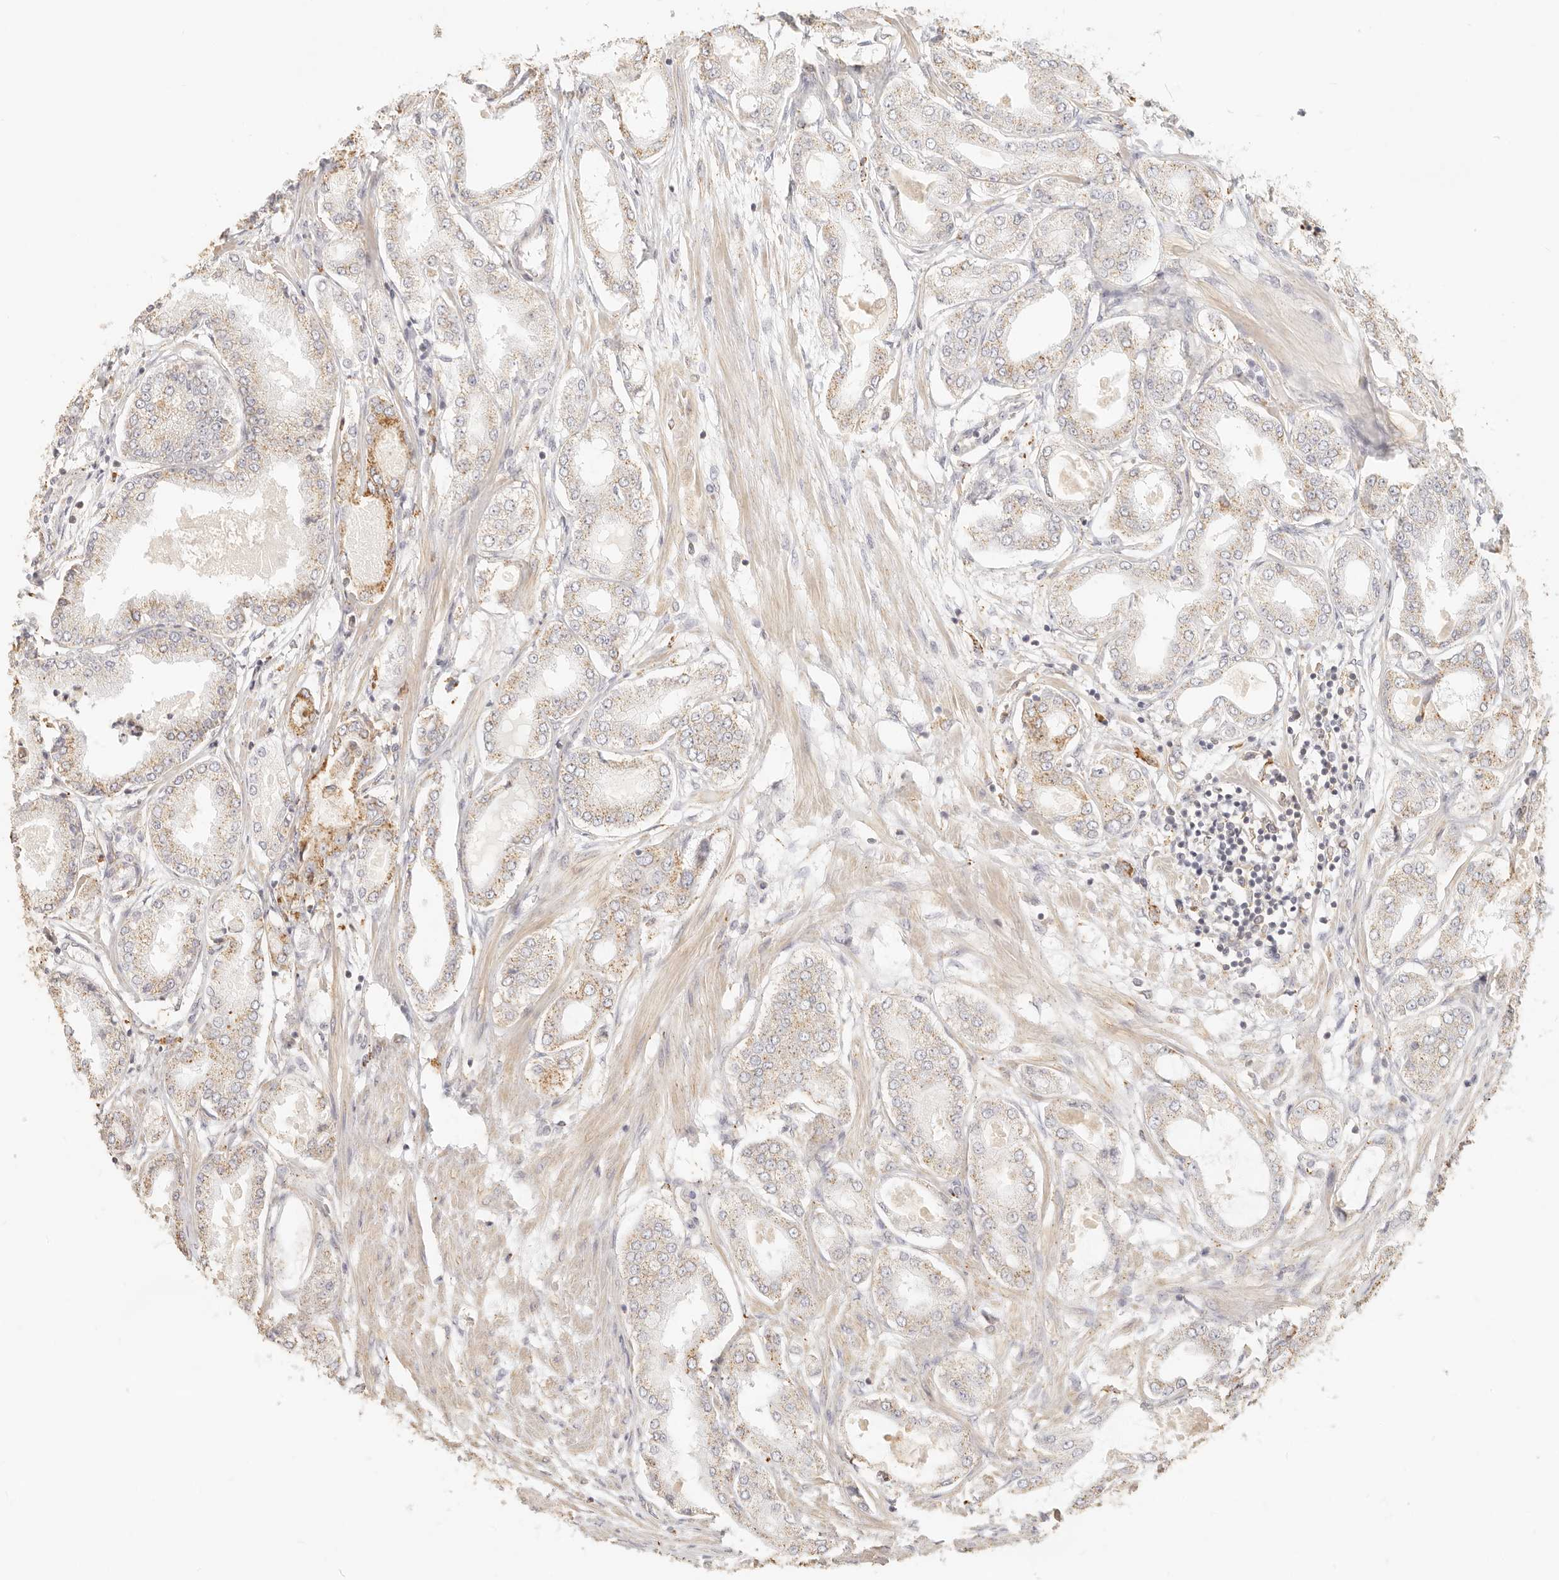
{"staining": {"intensity": "moderate", "quantity": "<25%", "location": "cytoplasmic/membranous"}, "tissue": "prostate cancer", "cell_type": "Tumor cells", "image_type": "cancer", "snomed": [{"axis": "morphology", "description": "Adenocarcinoma, Low grade"}, {"axis": "topography", "description": "Prostate"}], "caption": "IHC histopathology image of prostate cancer stained for a protein (brown), which demonstrates low levels of moderate cytoplasmic/membranous positivity in approximately <25% of tumor cells.", "gene": "CNMD", "patient": {"sex": "male", "age": 63}}